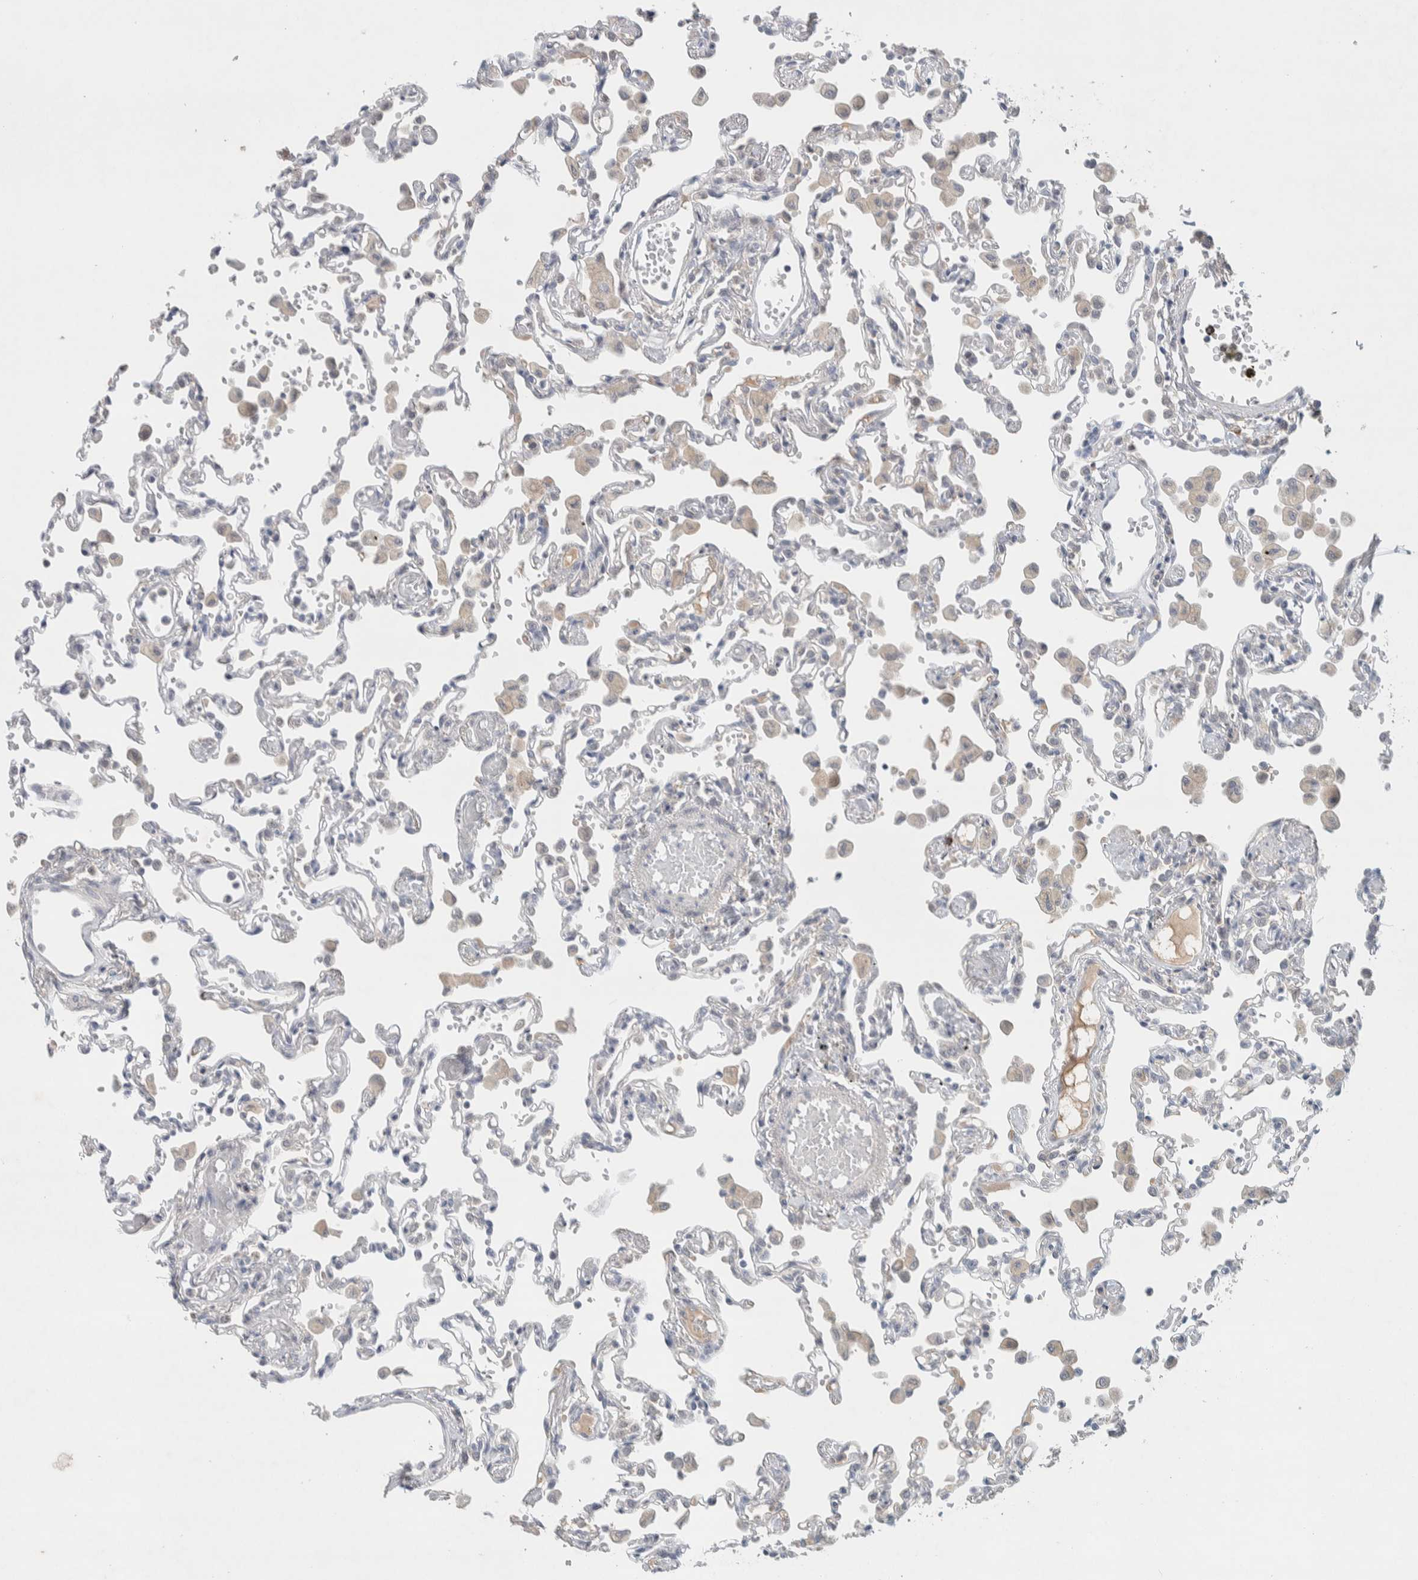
{"staining": {"intensity": "negative", "quantity": "none", "location": "none"}, "tissue": "lung", "cell_type": "Alveolar cells", "image_type": "normal", "snomed": [{"axis": "morphology", "description": "Normal tissue, NOS"}, {"axis": "topography", "description": "Bronchus"}, {"axis": "topography", "description": "Lung"}], "caption": "This micrograph is of normal lung stained with immunohistochemistry to label a protein in brown with the nuclei are counter-stained blue. There is no expression in alveolar cells. (DAB IHC with hematoxylin counter stain).", "gene": "DEPTOR", "patient": {"sex": "female", "age": 49}}